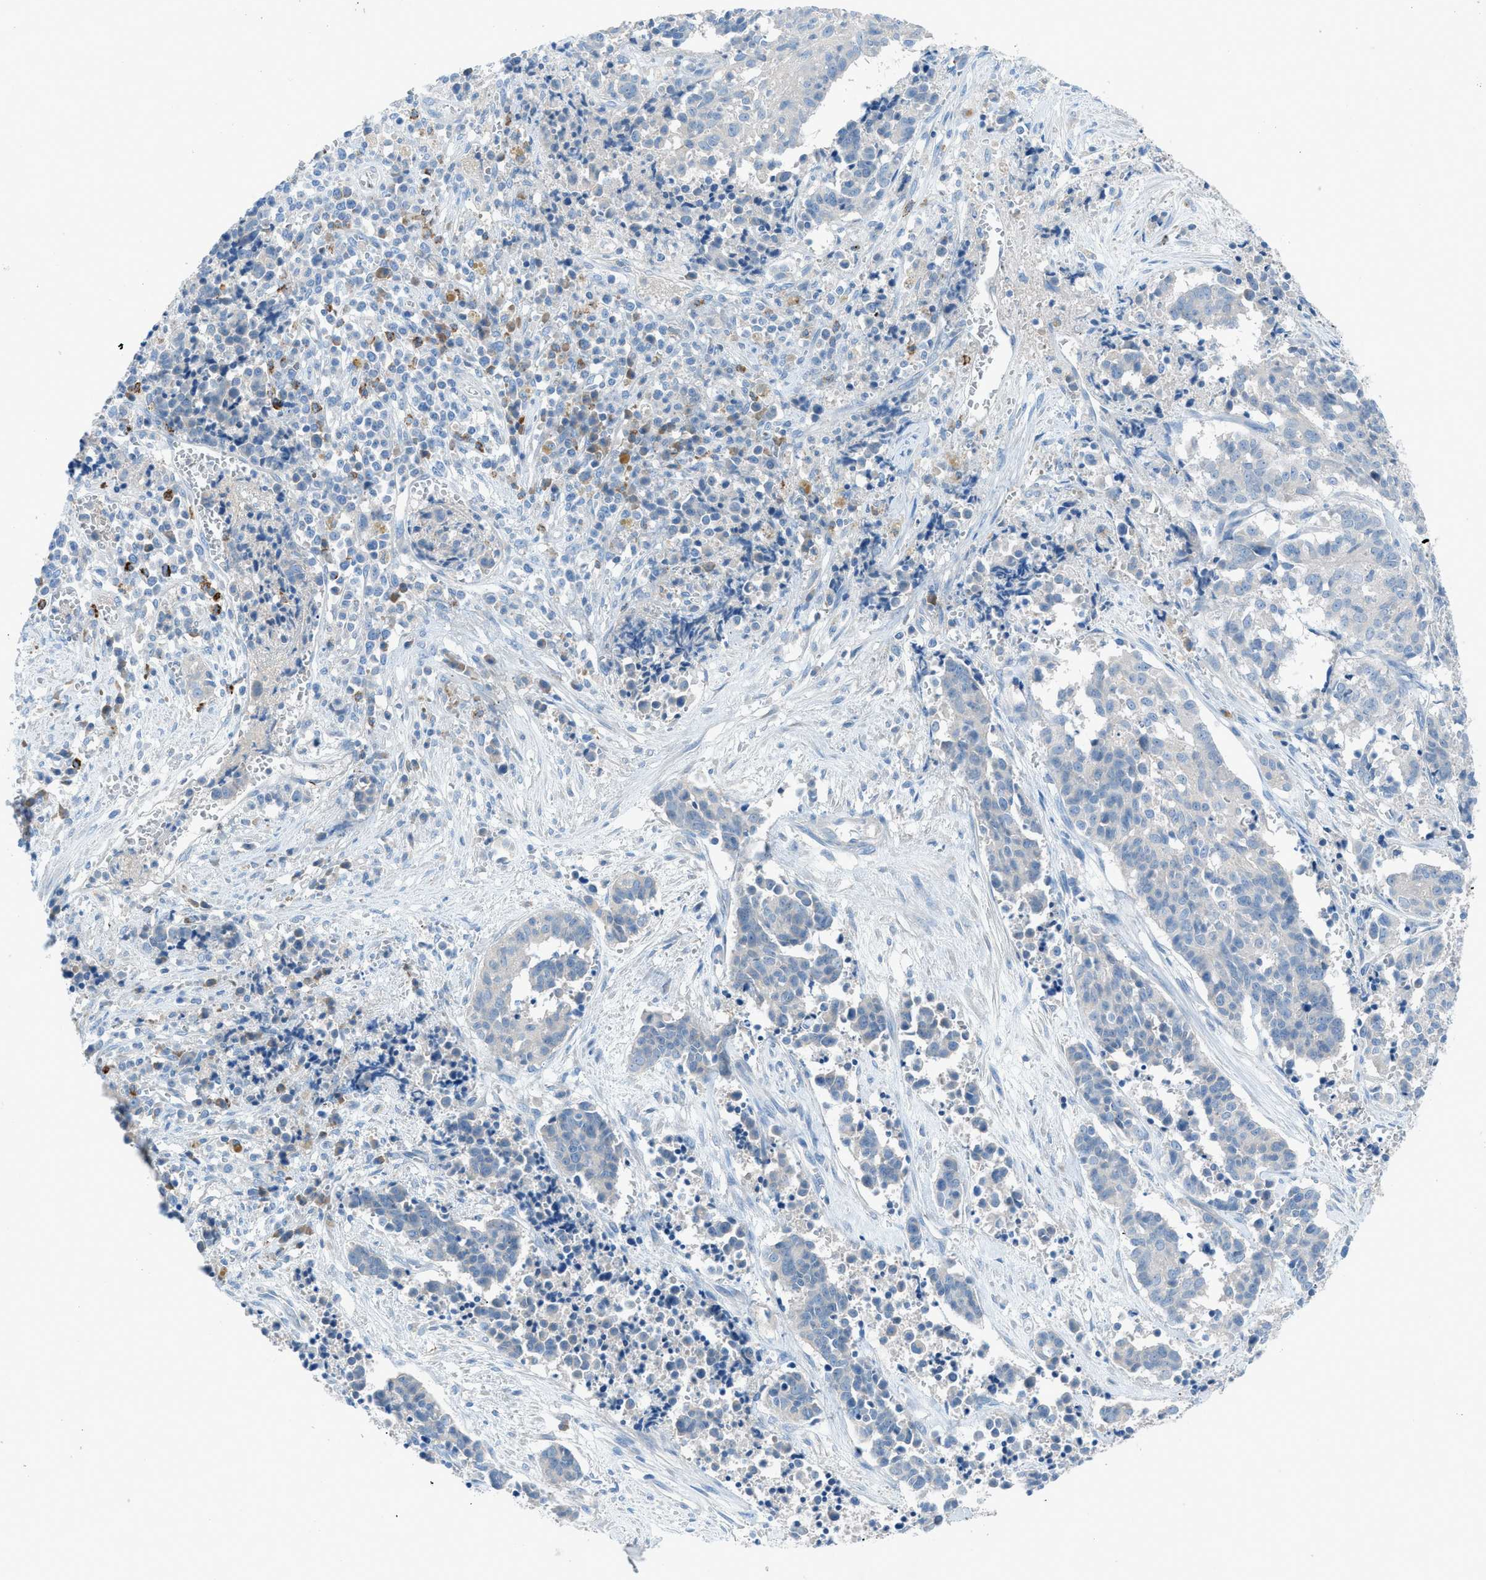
{"staining": {"intensity": "moderate", "quantity": "<25%", "location": "cytoplasmic/membranous"}, "tissue": "cervical cancer", "cell_type": "Tumor cells", "image_type": "cancer", "snomed": [{"axis": "morphology", "description": "Squamous cell carcinoma, NOS"}, {"axis": "topography", "description": "Cervix"}], "caption": "A micrograph showing moderate cytoplasmic/membranous expression in about <25% of tumor cells in cervical cancer, as visualized by brown immunohistochemical staining.", "gene": "C5AR2", "patient": {"sex": "female", "age": 35}}